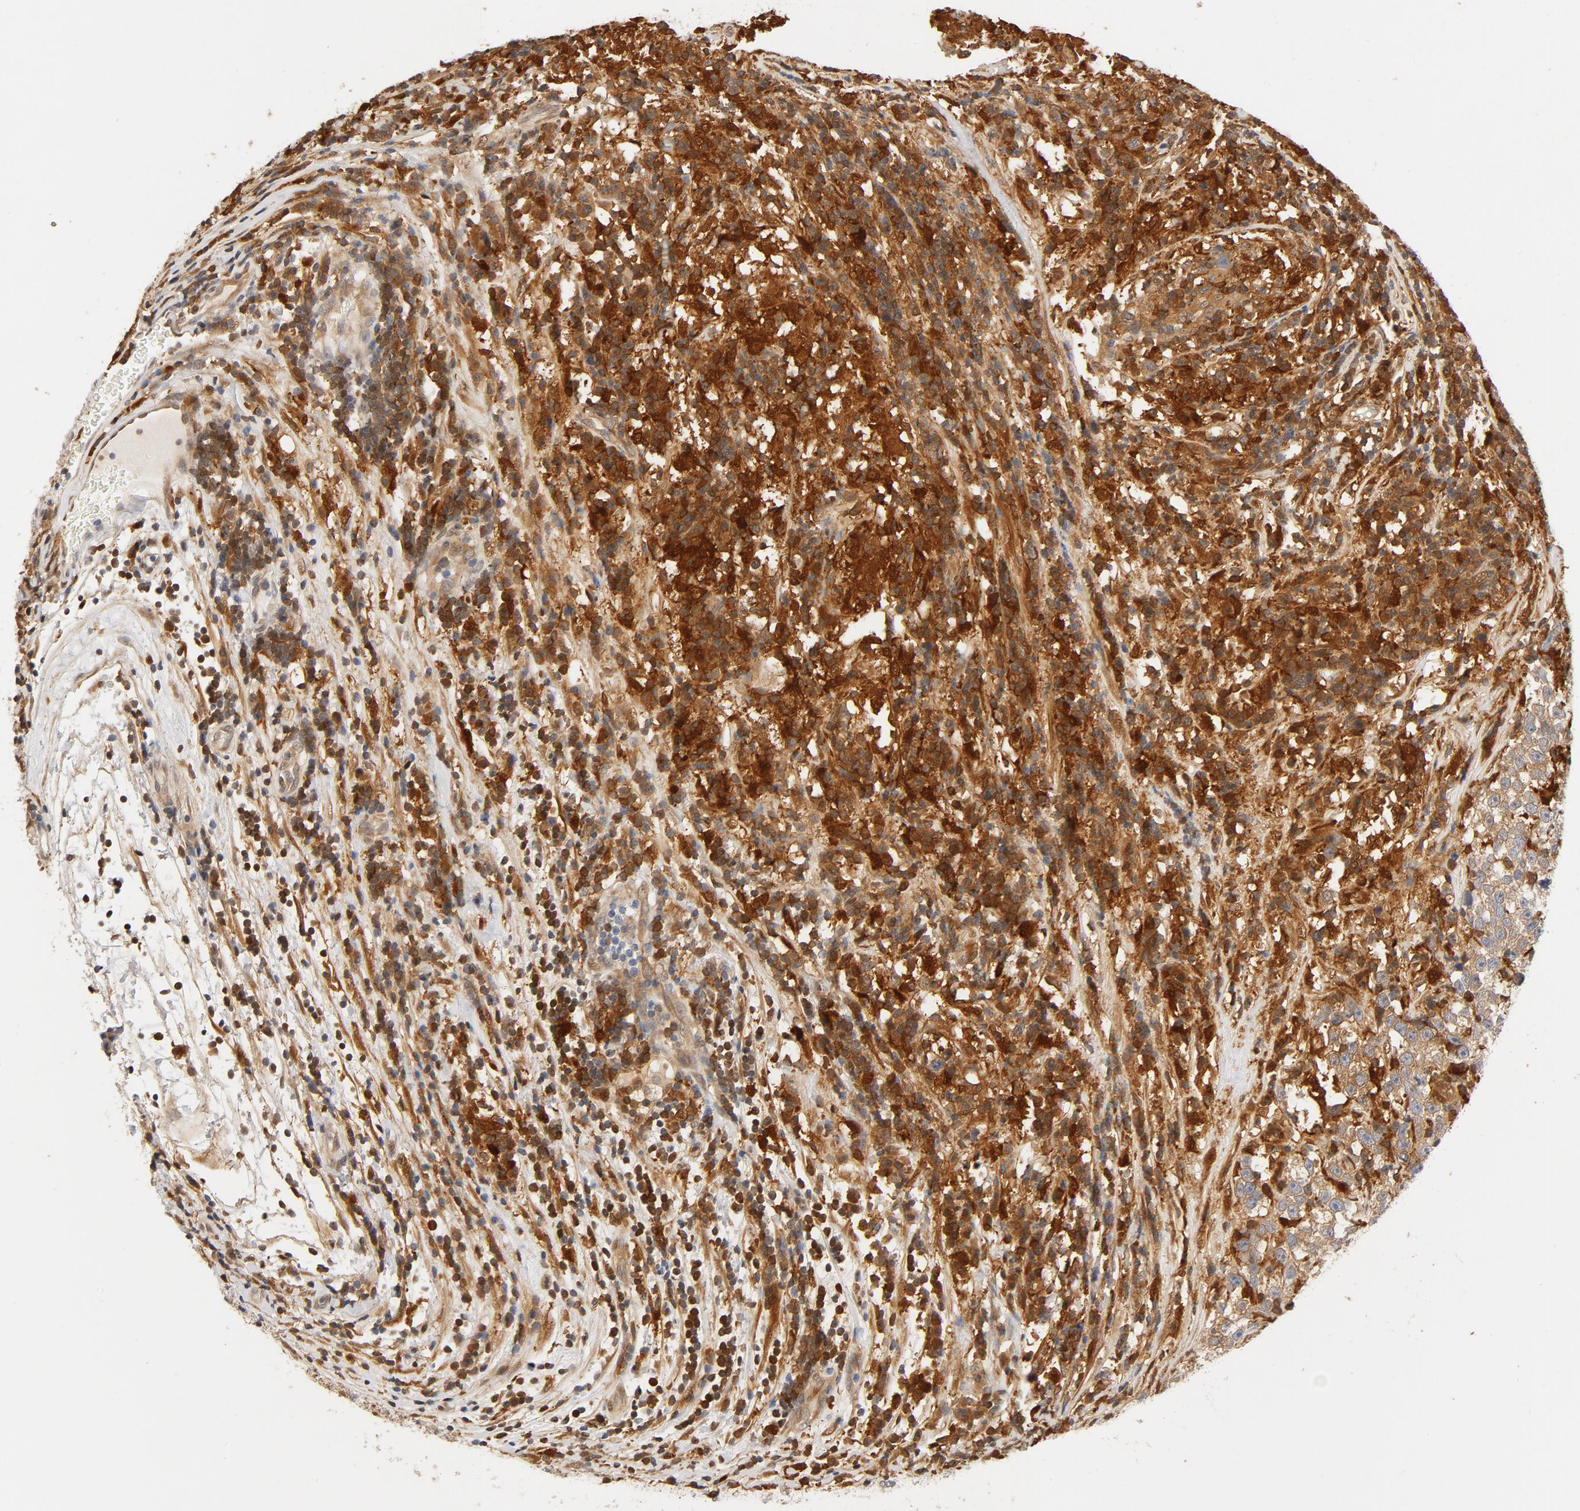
{"staining": {"intensity": "strong", "quantity": ">75%", "location": "cytoplasmic/membranous"}, "tissue": "testis cancer", "cell_type": "Tumor cells", "image_type": "cancer", "snomed": [{"axis": "morphology", "description": "Seminoma, NOS"}, {"axis": "topography", "description": "Testis"}], "caption": "Immunohistochemistry (IHC) of human seminoma (testis) shows high levels of strong cytoplasmic/membranous positivity in approximately >75% of tumor cells.", "gene": "STAT1", "patient": {"sex": "male", "age": 43}}